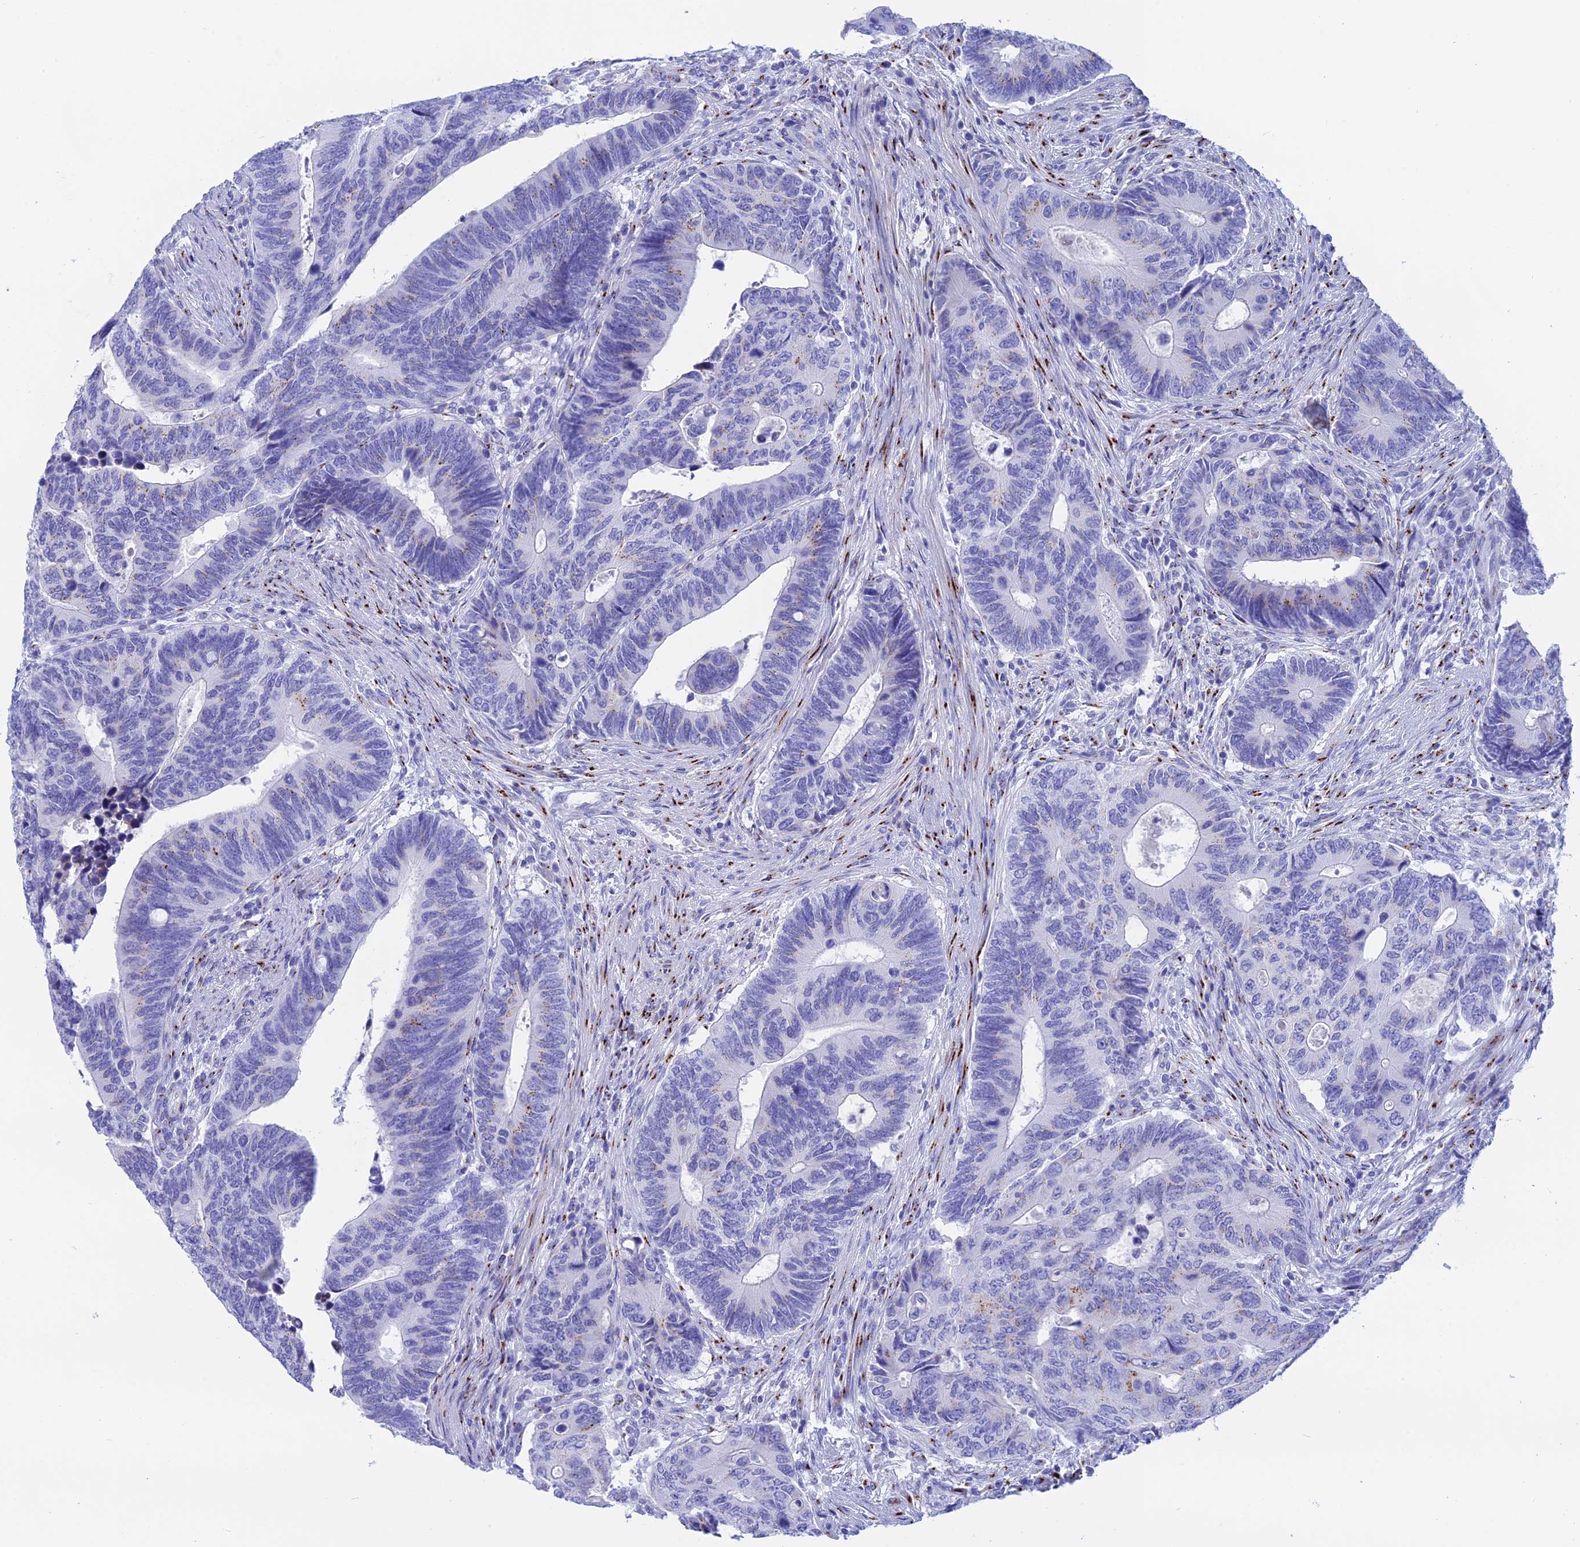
{"staining": {"intensity": "moderate", "quantity": "<25%", "location": "cytoplasmic/membranous"}, "tissue": "colorectal cancer", "cell_type": "Tumor cells", "image_type": "cancer", "snomed": [{"axis": "morphology", "description": "Adenocarcinoma, NOS"}, {"axis": "topography", "description": "Colon"}], "caption": "Immunohistochemistry photomicrograph of human colorectal cancer (adenocarcinoma) stained for a protein (brown), which displays low levels of moderate cytoplasmic/membranous staining in approximately <25% of tumor cells.", "gene": "ERICH4", "patient": {"sex": "male", "age": 87}}